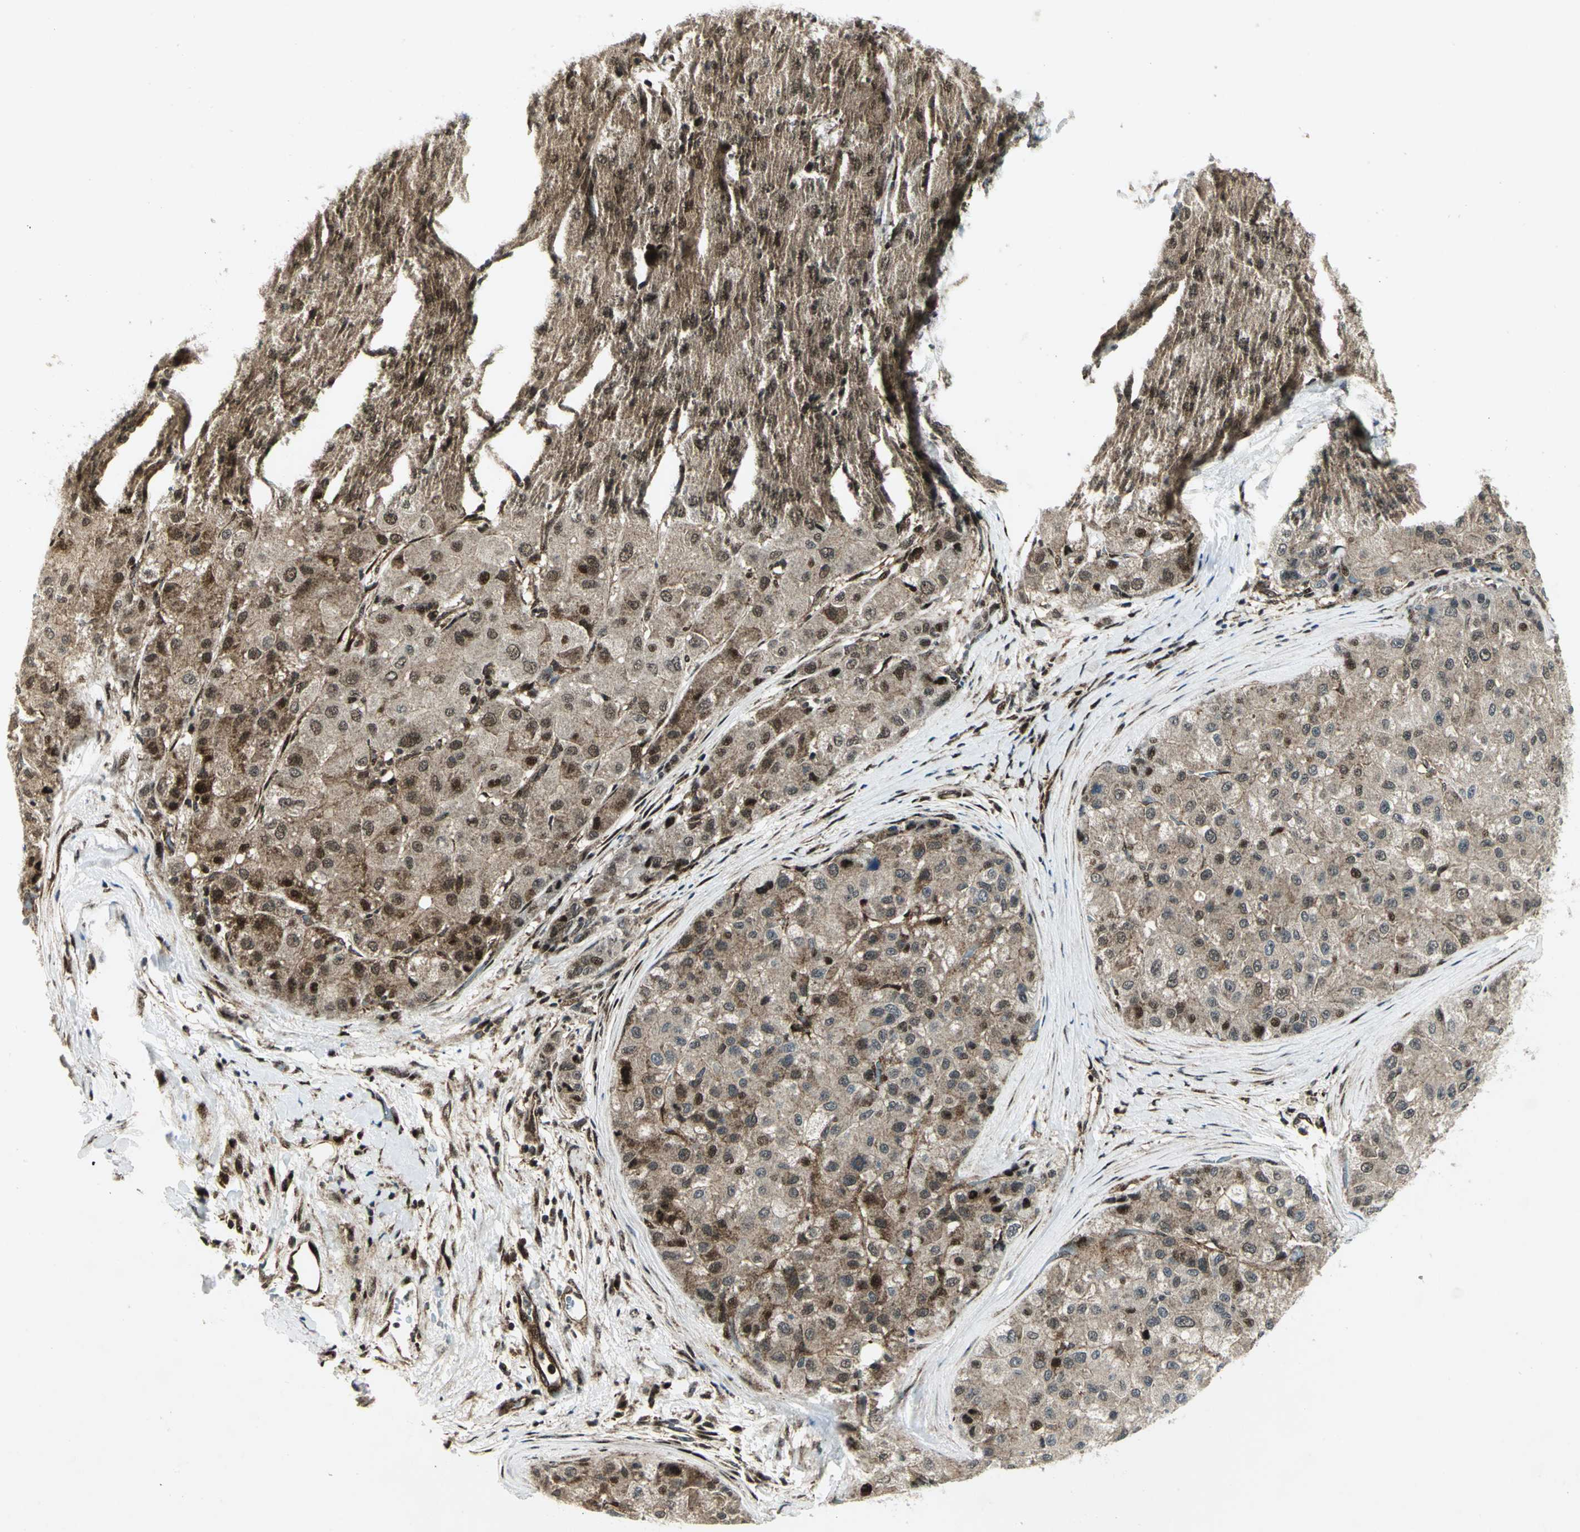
{"staining": {"intensity": "moderate", "quantity": "25%-75%", "location": "cytoplasmic/membranous,nuclear"}, "tissue": "liver cancer", "cell_type": "Tumor cells", "image_type": "cancer", "snomed": [{"axis": "morphology", "description": "Carcinoma, Hepatocellular, NOS"}, {"axis": "topography", "description": "Liver"}], "caption": "Moderate cytoplasmic/membranous and nuclear staining for a protein is present in about 25%-75% of tumor cells of liver cancer using IHC.", "gene": "COPS5", "patient": {"sex": "male", "age": 80}}